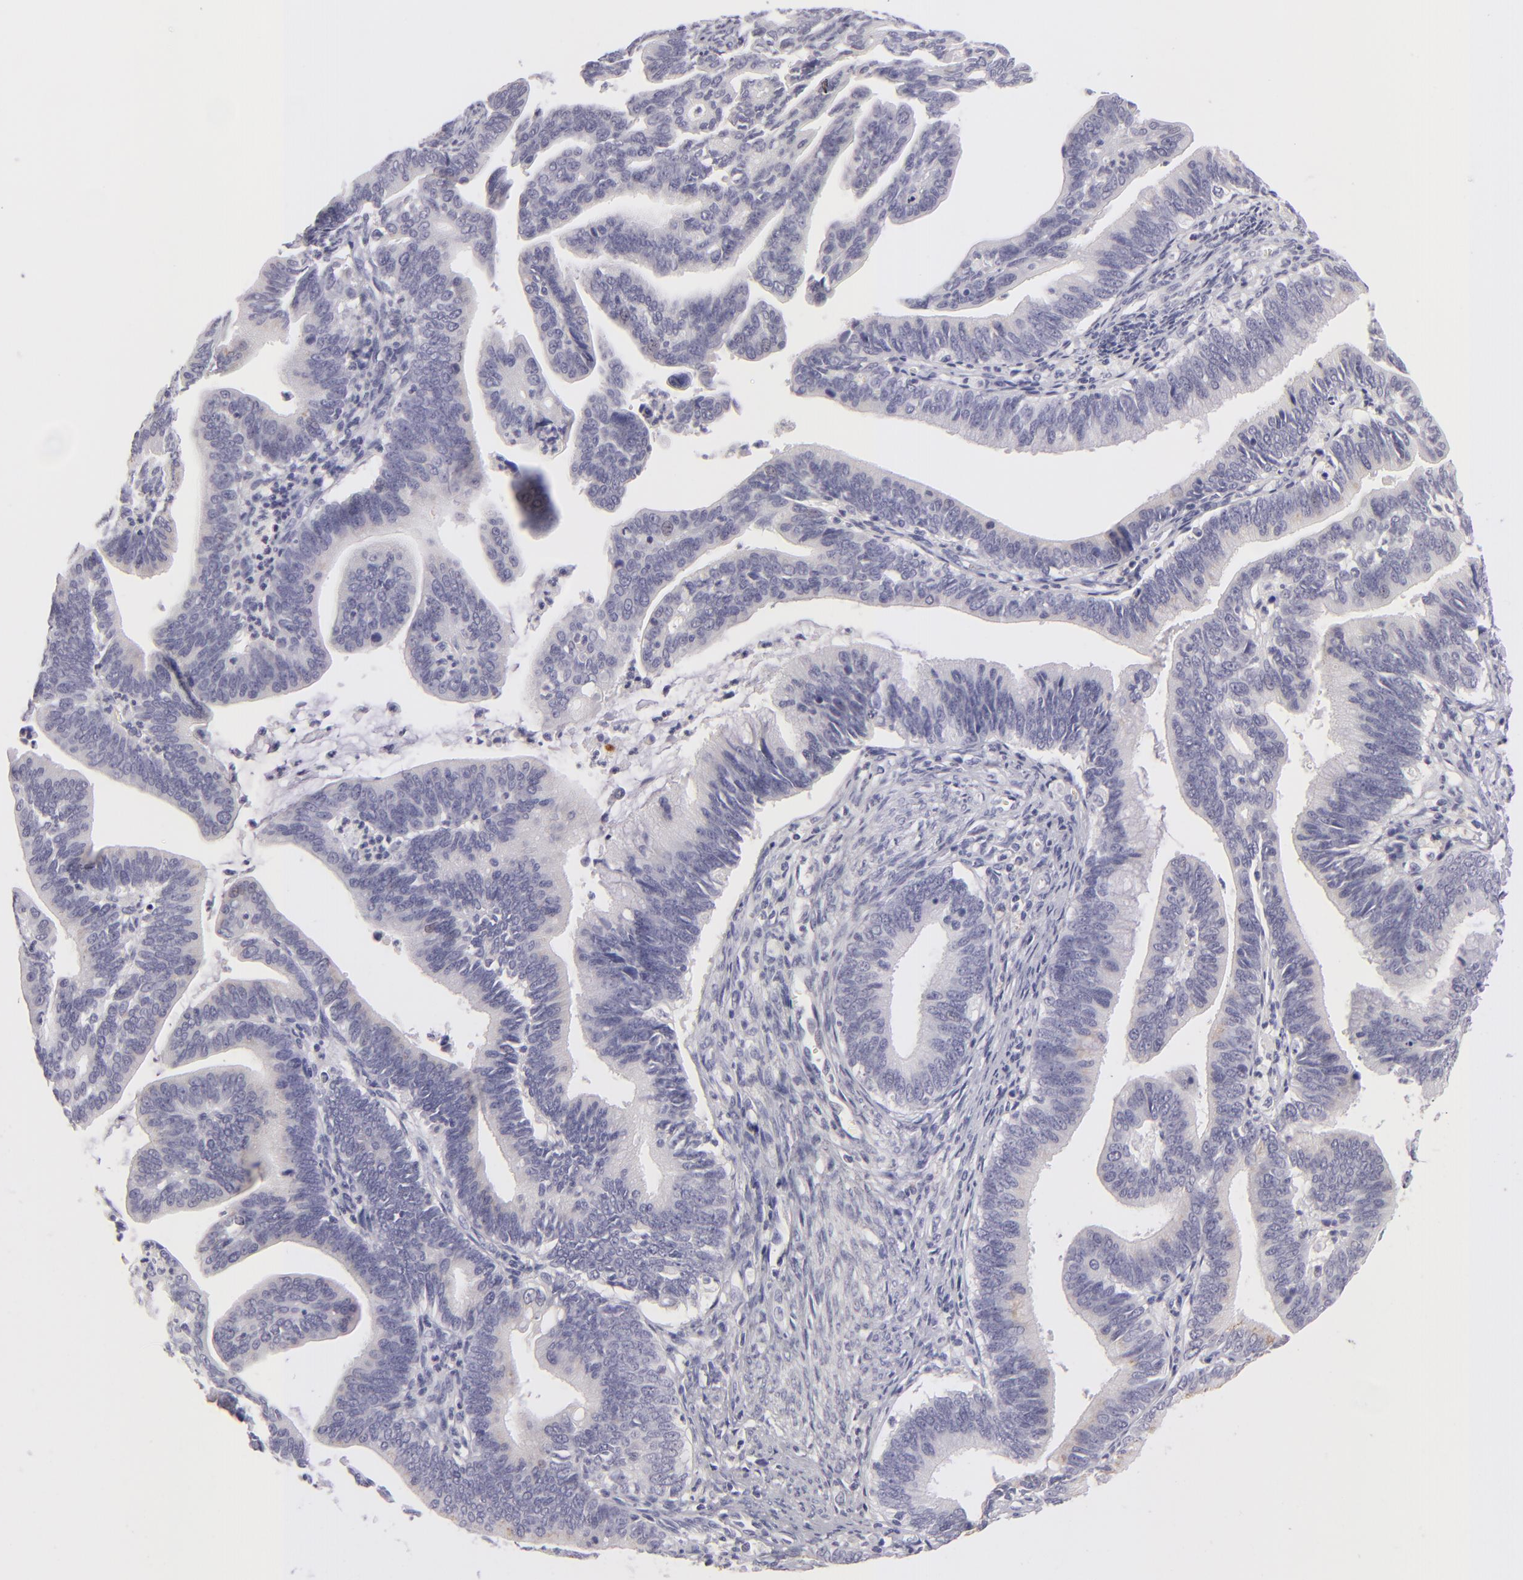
{"staining": {"intensity": "negative", "quantity": "none", "location": "none"}, "tissue": "cervical cancer", "cell_type": "Tumor cells", "image_type": "cancer", "snomed": [{"axis": "morphology", "description": "Adenocarcinoma, NOS"}, {"axis": "topography", "description": "Cervix"}], "caption": "Immunohistochemistry (IHC) of human cervical adenocarcinoma exhibits no staining in tumor cells.", "gene": "TNNC1", "patient": {"sex": "female", "age": 47}}